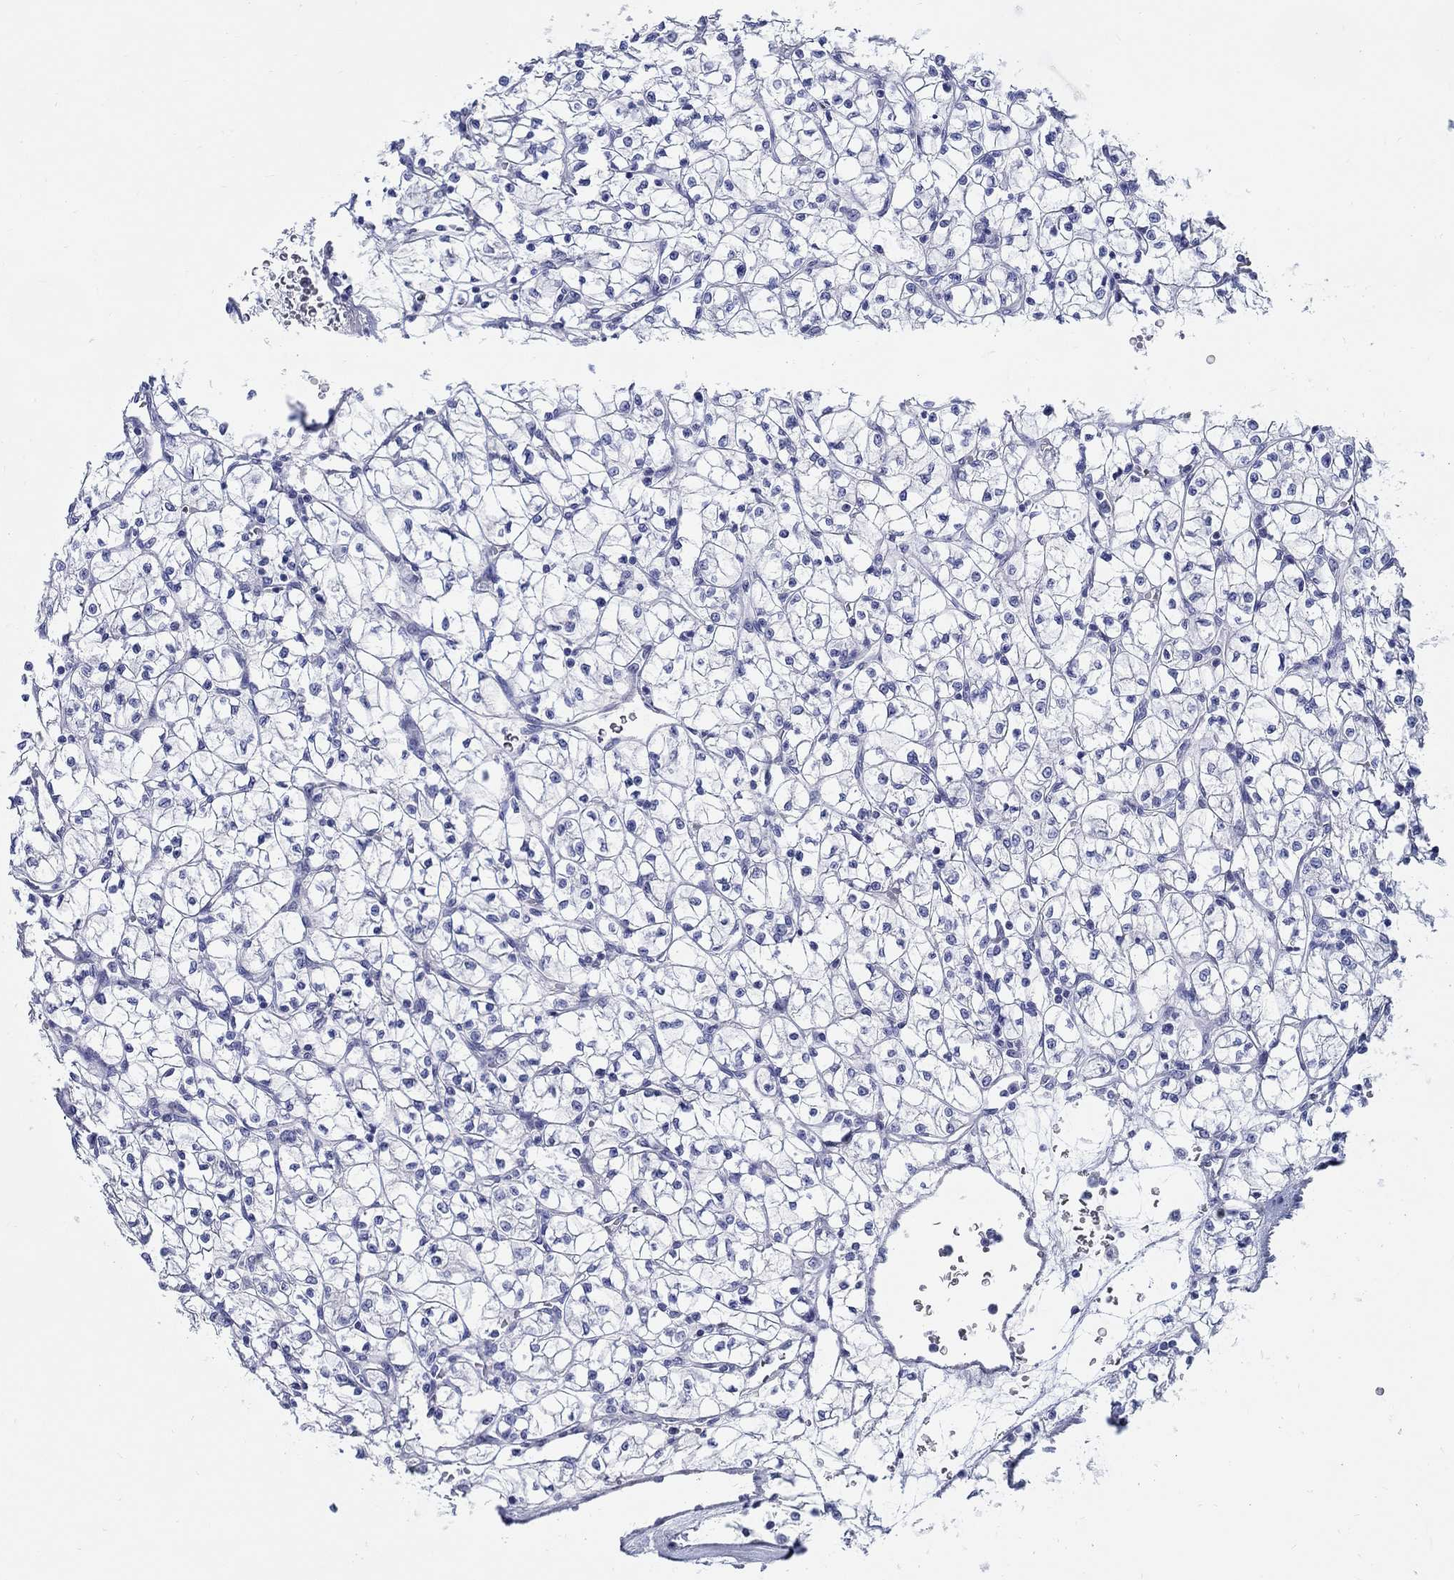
{"staining": {"intensity": "negative", "quantity": "none", "location": "none"}, "tissue": "renal cancer", "cell_type": "Tumor cells", "image_type": "cancer", "snomed": [{"axis": "morphology", "description": "Adenocarcinoma, NOS"}, {"axis": "topography", "description": "Kidney"}], "caption": "Human renal cancer (adenocarcinoma) stained for a protein using immunohistochemistry demonstrates no positivity in tumor cells.", "gene": "CRYGS", "patient": {"sex": "female", "age": 64}}